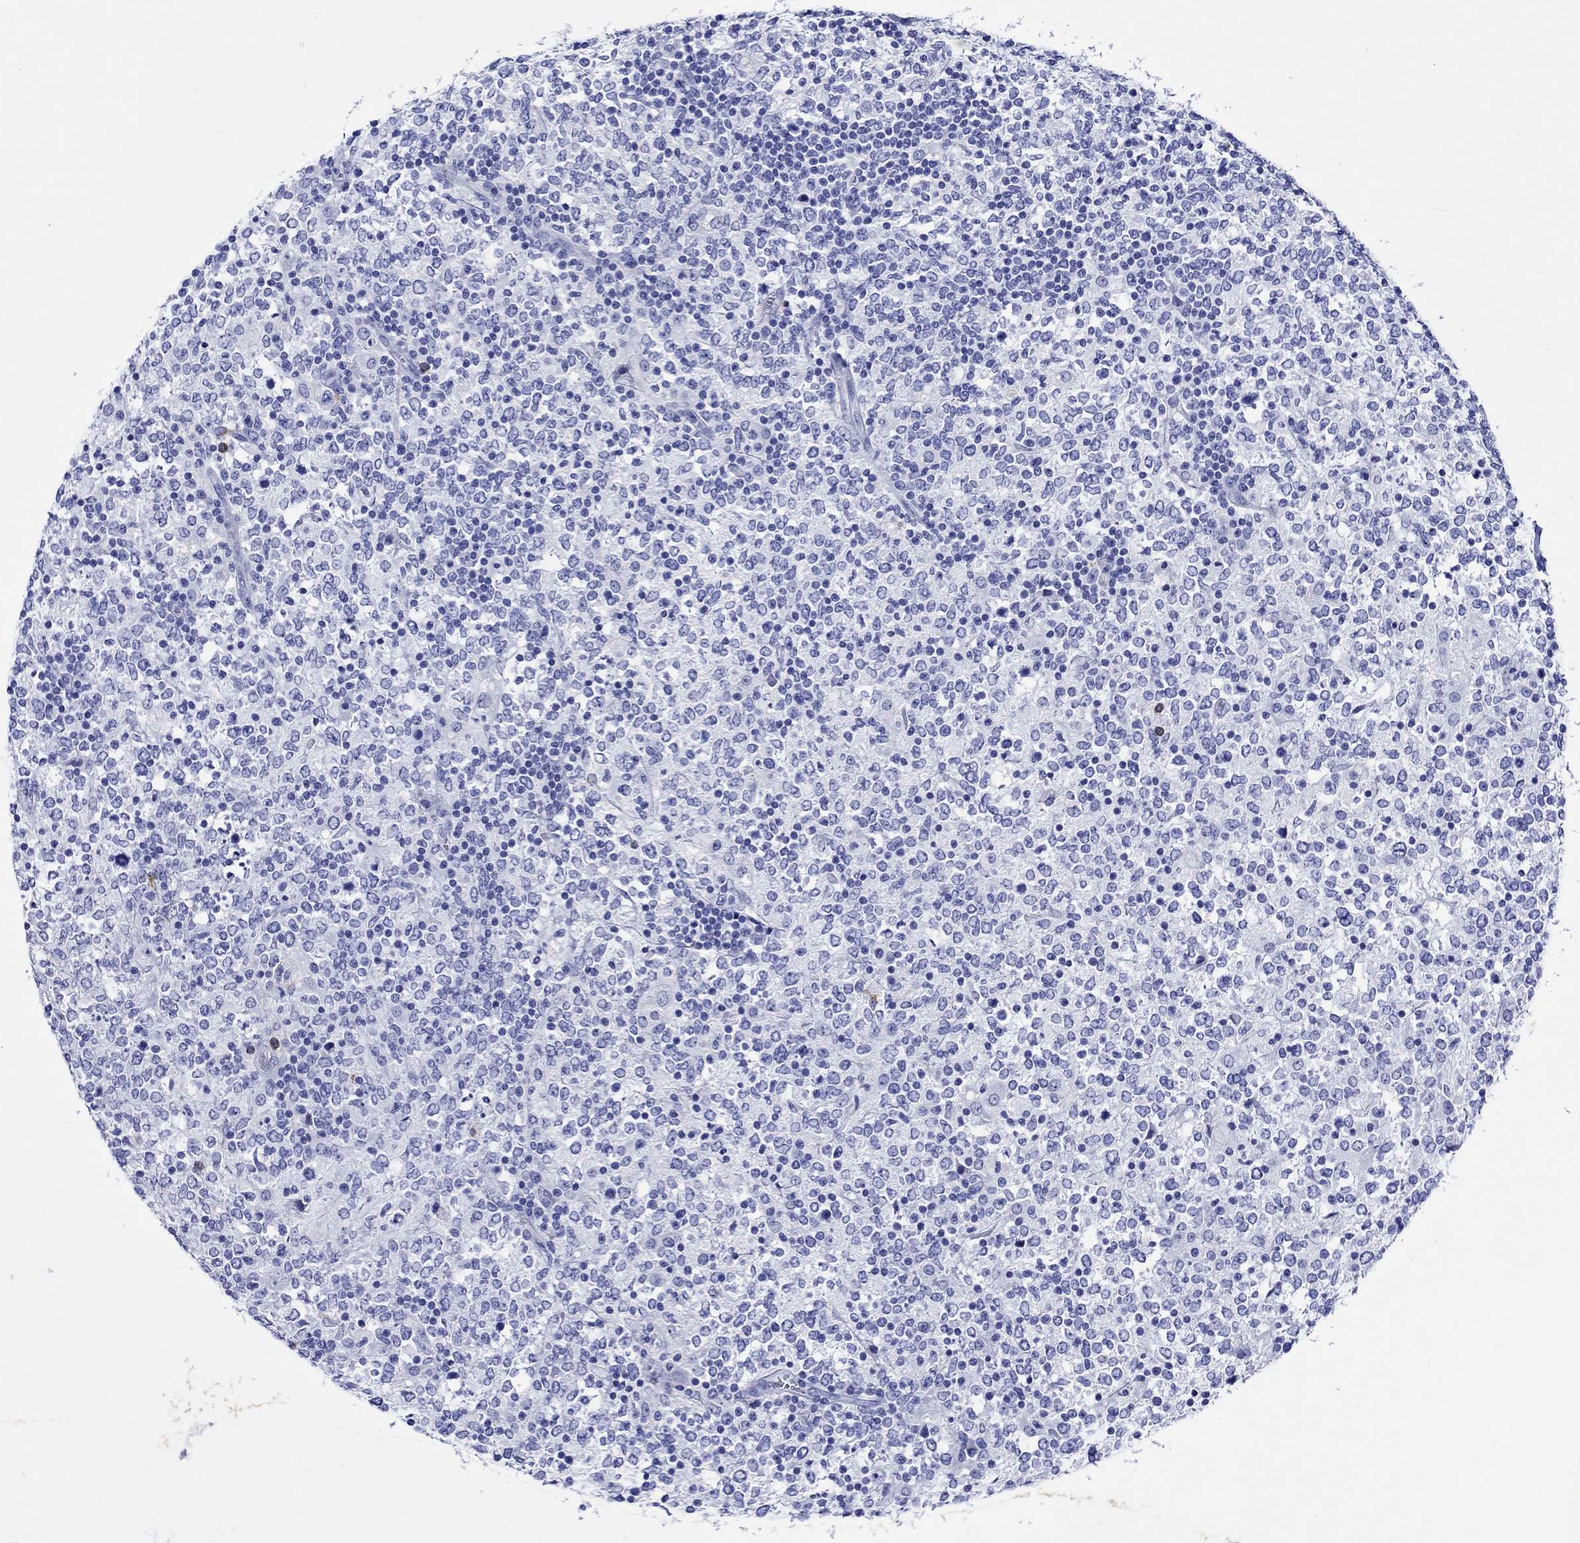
{"staining": {"intensity": "negative", "quantity": "none", "location": "none"}, "tissue": "lymphoma", "cell_type": "Tumor cells", "image_type": "cancer", "snomed": [{"axis": "morphology", "description": "Malignant lymphoma, non-Hodgkin's type, High grade"}, {"axis": "topography", "description": "Lymph node"}], "caption": "Immunohistochemistry image of neoplastic tissue: human high-grade malignant lymphoma, non-Hodgkin's type stained with DAB demonstrates no significant protein staining in tumor cells.", "gene": "EPX", "patient": {"sex": "female", "age": 84}}